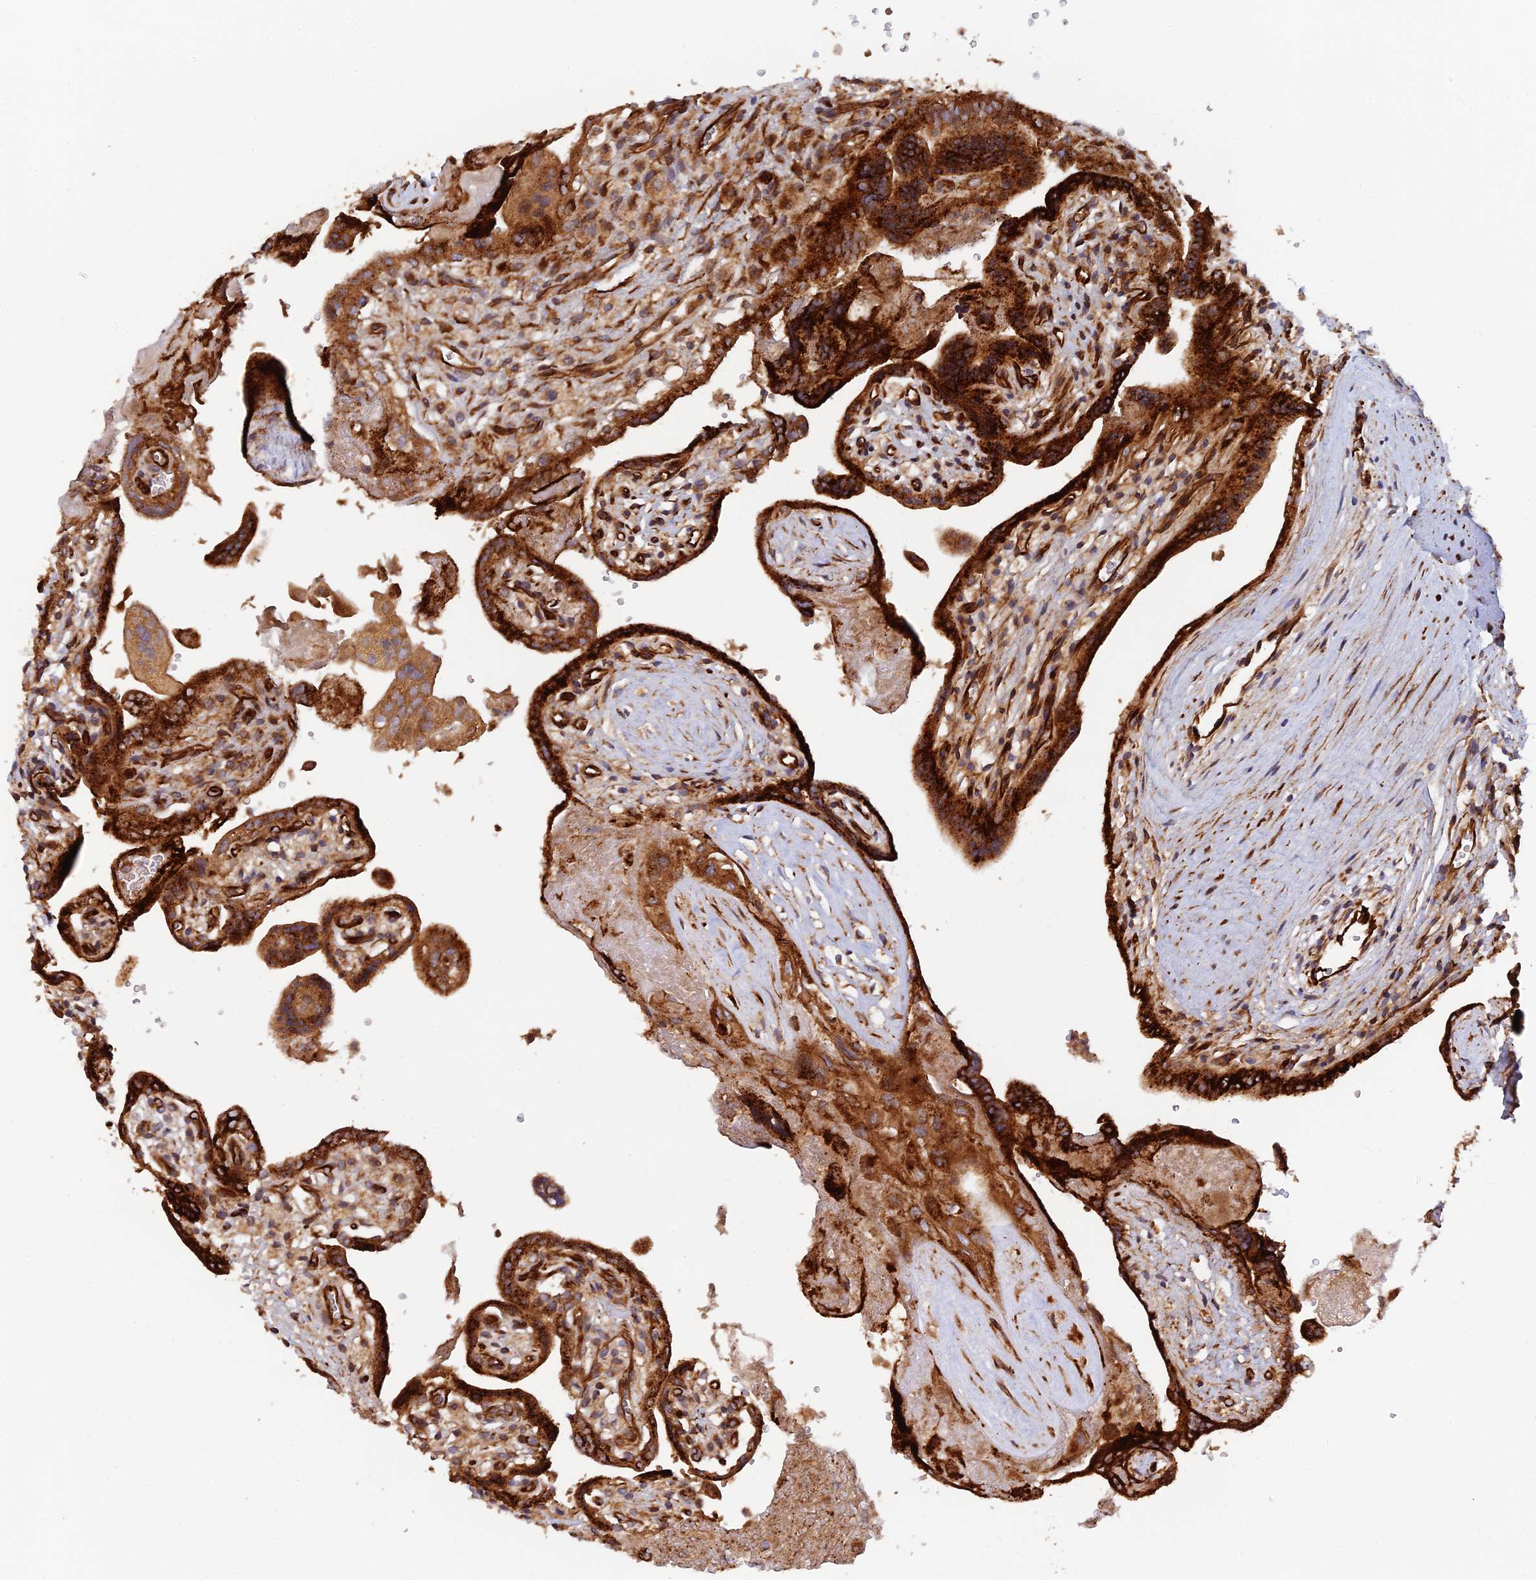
{"staining": {"intensity": "strong", "quantity": ">75%", "location": "cytoplasmic/membranous"}, "tissue": "placenta", "cell_type": "Trophoblastic cells", "image_type": "normal", "snomed": [{"axis": "morphology", "description": "Normal tissue, NOS"}, {"axis": "topography", "description": "Placenta"}], "caption": "Immunohistochemical staining of normal placenta demonstrates >75% levels of strong cytoplasmic/membranous protein expression in approximately >75% of trophoblastic cells.", "gene": "PPP2R3C", "patient": {"sex": "female", "age": 37}}